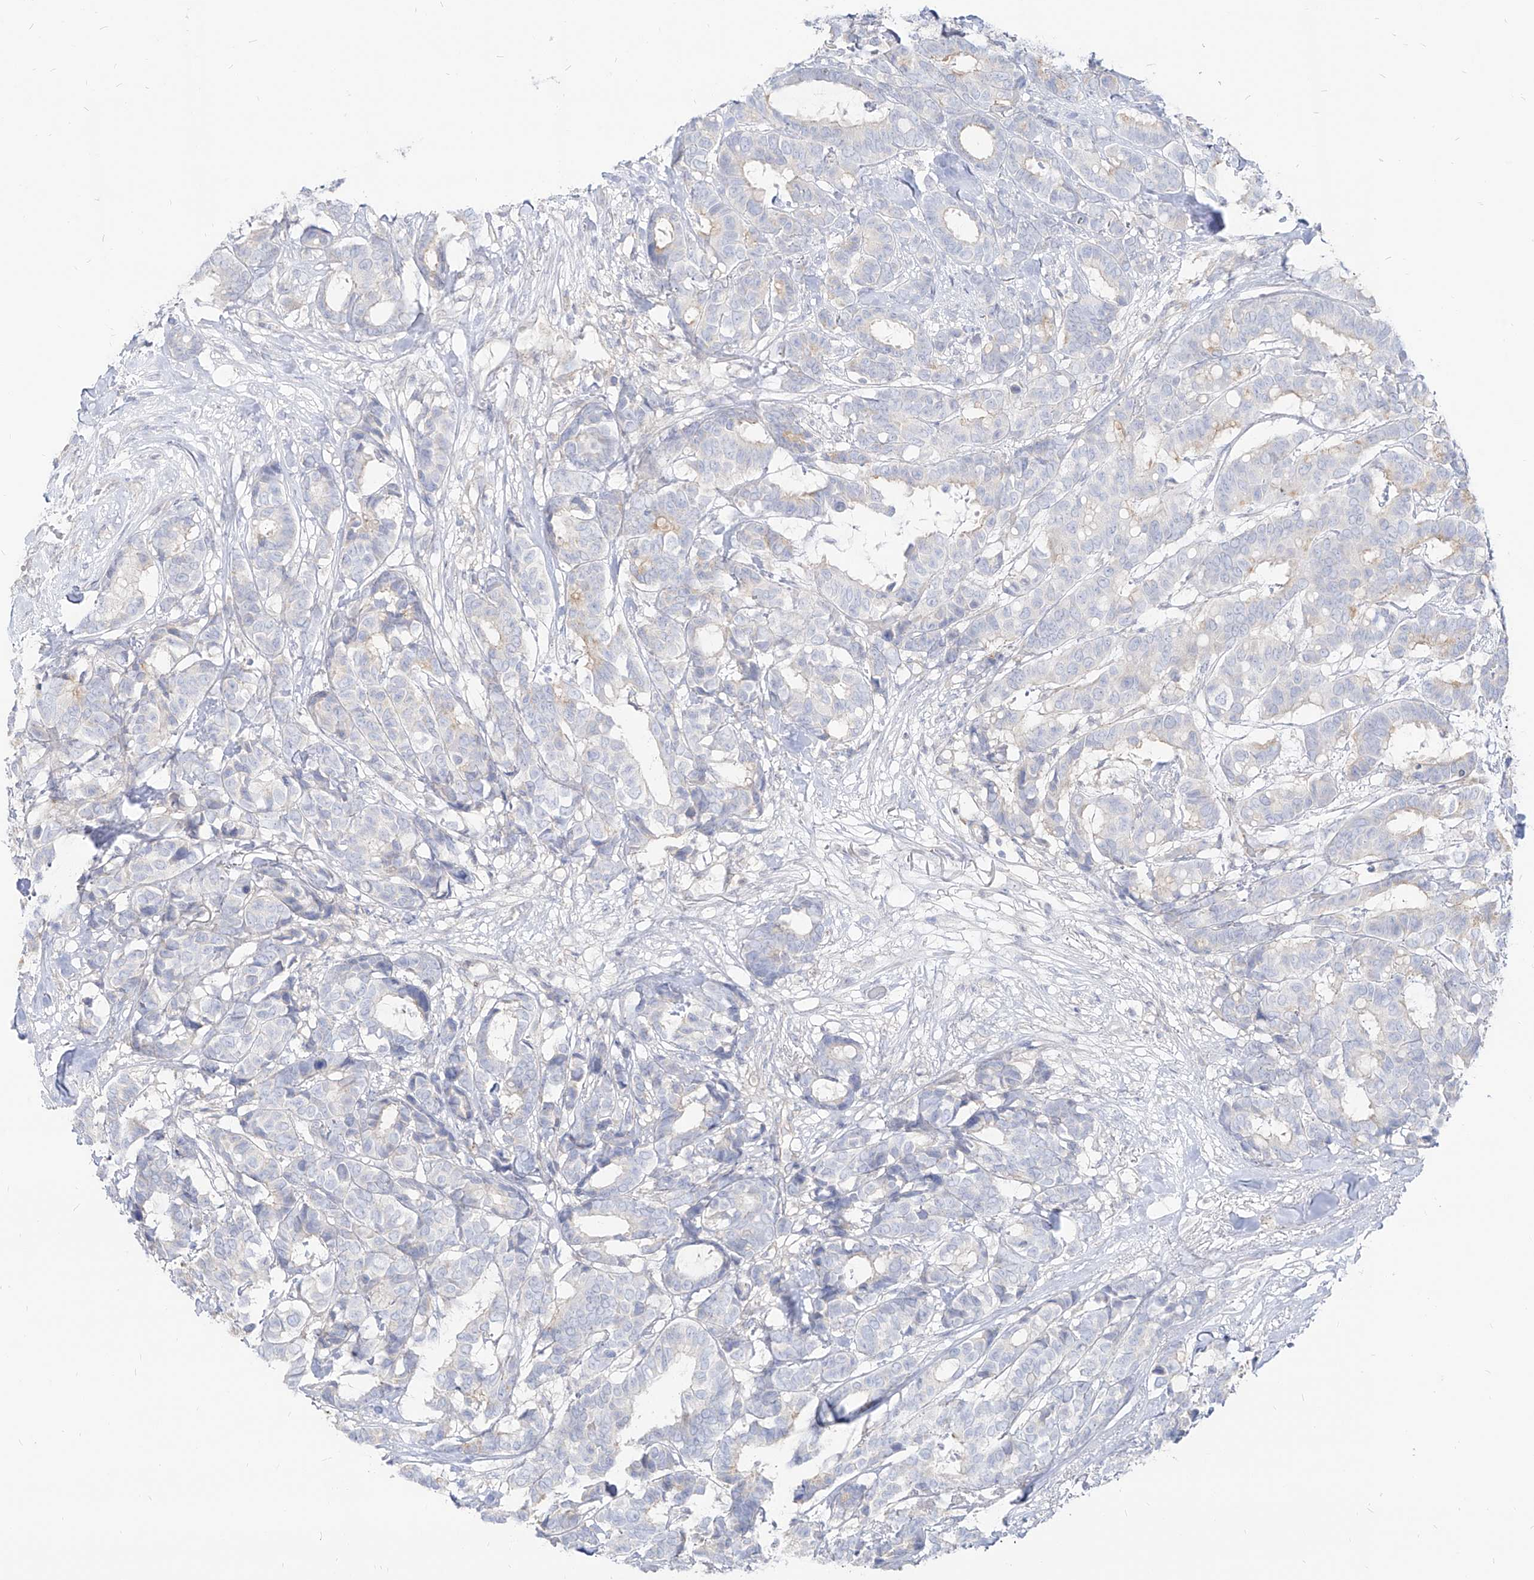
{"staining": {"intensity": "negative", "quantity": "none", "location": "none"}, "tissue": "breast cancer", "cell_type": "Tumor cells", "image_type": "cancer", "snomed": [{"axis": "morphology", "description": "Duct carcinoma"}, {"axis": "topography", "description": "Breast"}], "caption": "Tumor cells are negative for brown protein staining in invasive ductal carcinoma (breast).", "gene": "RBFOX3", "patient": {"sex": "female", "age": 87}}